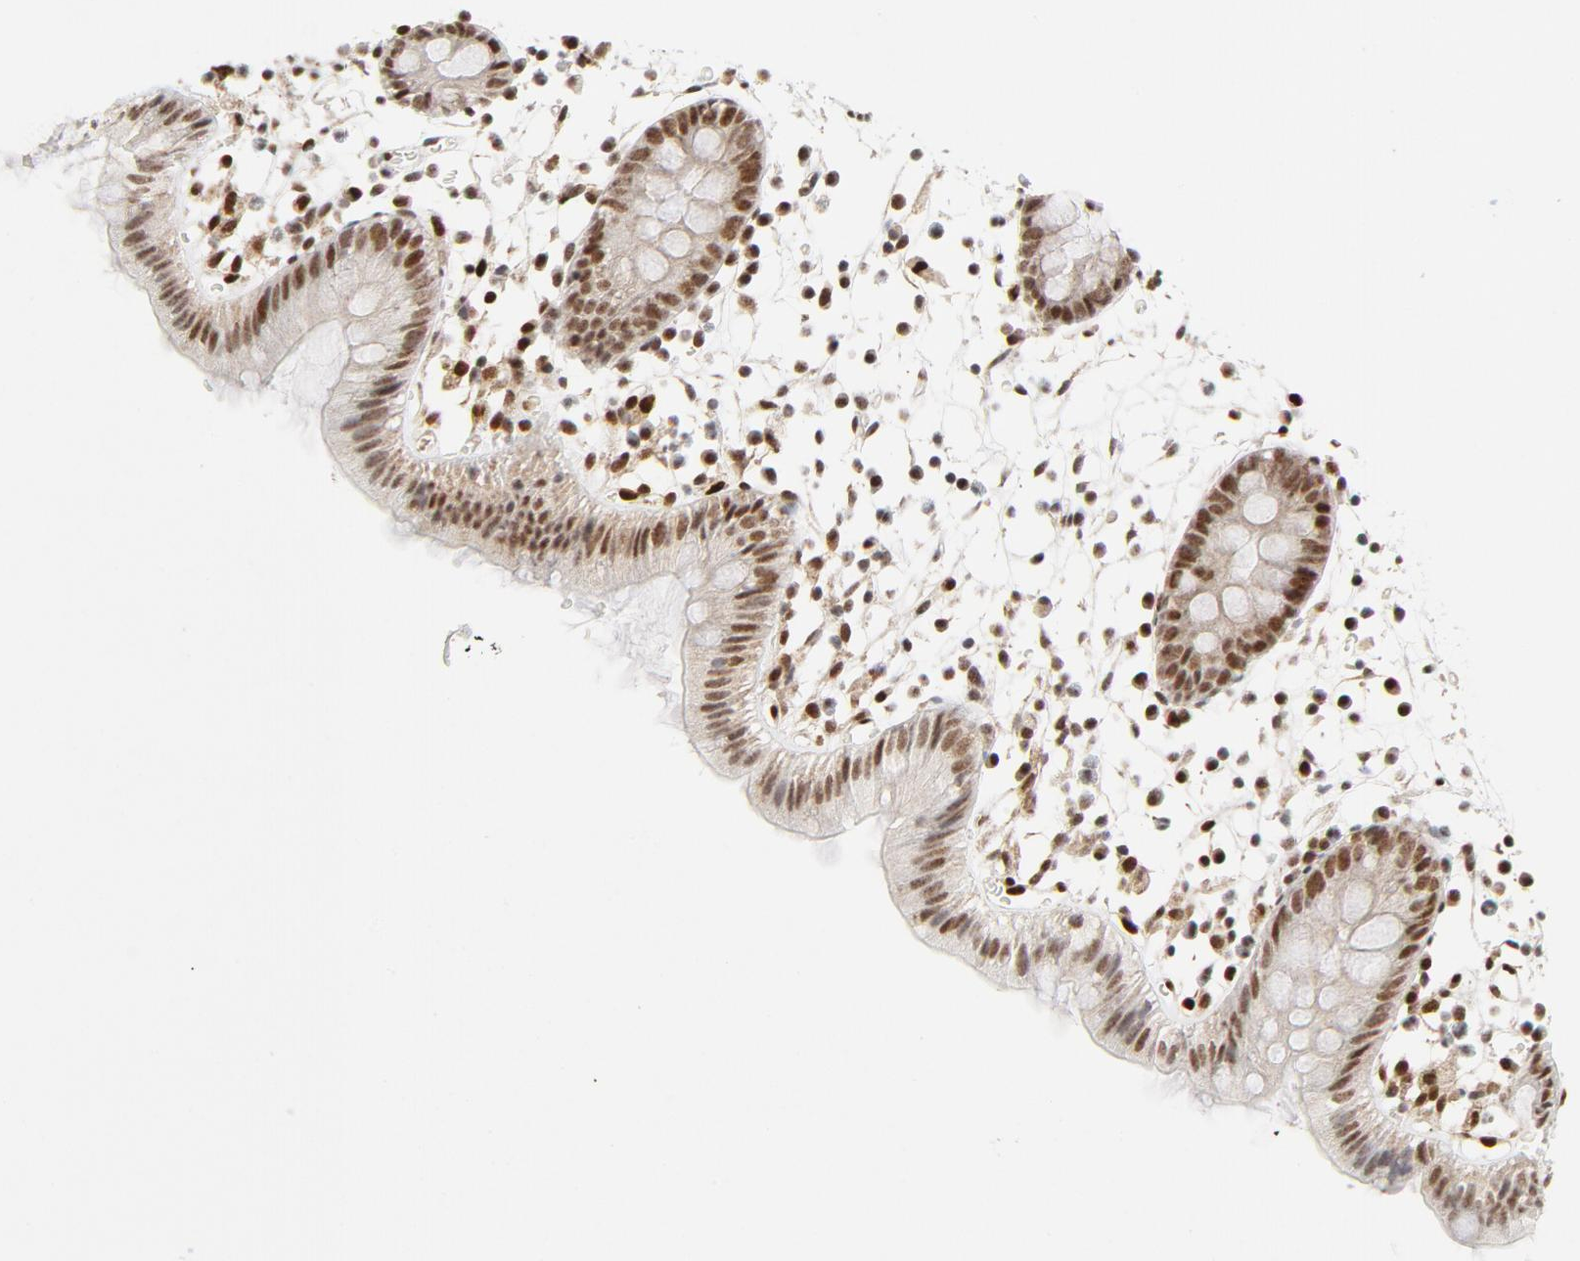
{"staining": {"intensity": "moderate", "quantity": ">75%", "location": "nuclear"}, "tissue": "colon", "cell_type": "Endothelial cells", "image_type": "normal", "snomed": [{"axis": "morphology", "description": "Normal tissue, NOS"}, {"axis": "topography", "description": "Colon"}], "caption": "The immunohistochemical stain labels moderate nuclear positivity in endothelial cells of benign colon.", "gene": "MEF2A", "patient": {"sex": "male", "age": 14}}